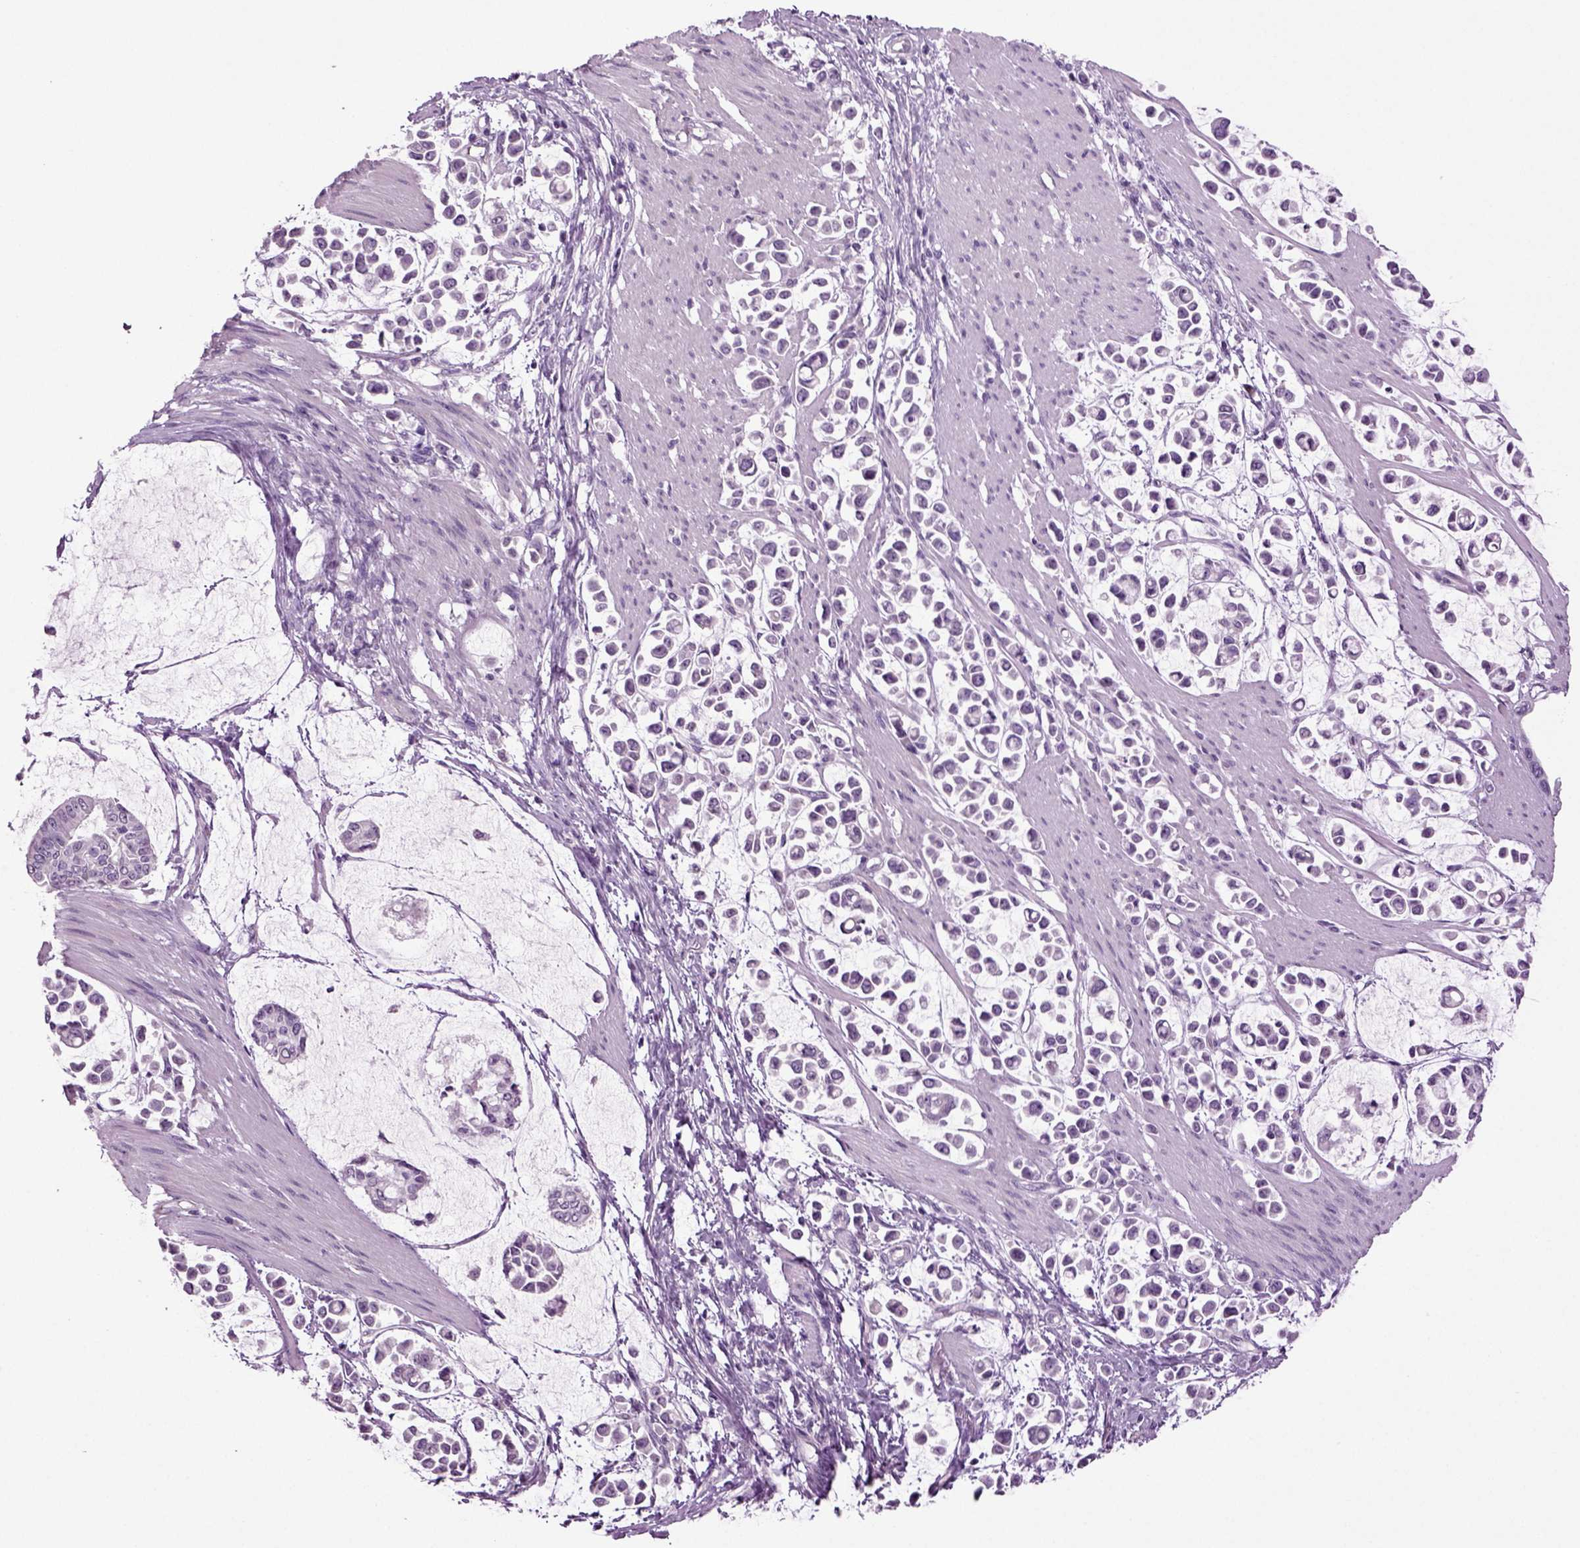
{"staining": {"intensity": "negative", "quantity": "none", "location": "none"}, "tissue": "stomach cancer", "cell_type": "Tumor cells", "image_type": "cancer", "snomed": [{"axis": "morphology", "description": "Adenocarcinoma, NOS"}, {"axis": "topography", "description": "Stomach"}], "caption": "Stomach cancer stained for a protein using immunohistochemistry (IHC) reveals no staining tumor cells.", "gene": "SLC17A6", "patient": {"sex": "male", "age": 82}}